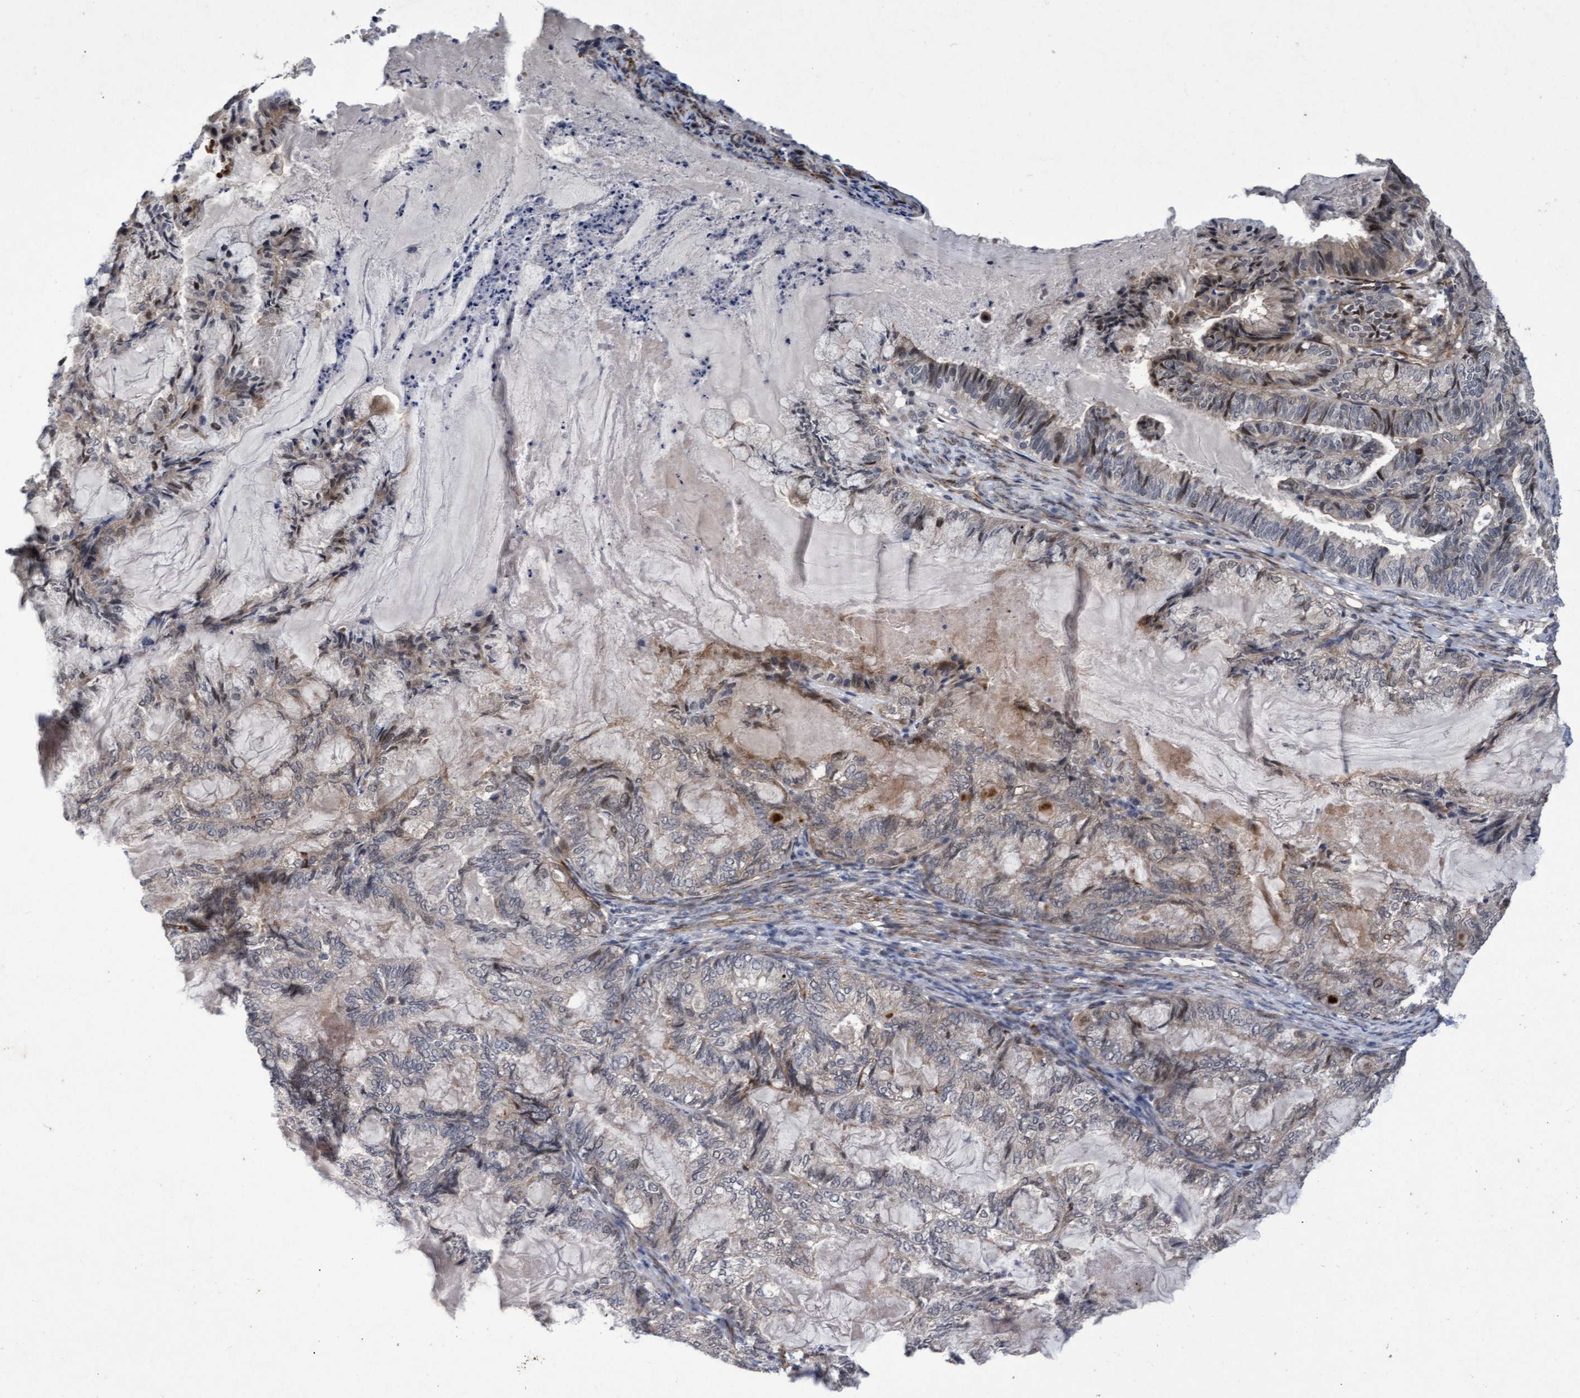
{"staining": {"intensity": "weak", "quantity": "<25%", "location": "cytoplasmic/membranous"}, "tissue": "endometrial cancer", "cell_type": "Tumor cells", "image_type": "cancer", "snomed": [{"axis": "morphology", "description": "Adenocarcinoma, NOS"}, {"axis": "topography", "description": "Endometrium"}], "caption": "Endometrial cancer was stained to show a protein in brown. There is no significant positivity in tumor cells.", "gene": "ZNF750", "patient": {"sex": "female", "age": 86}}